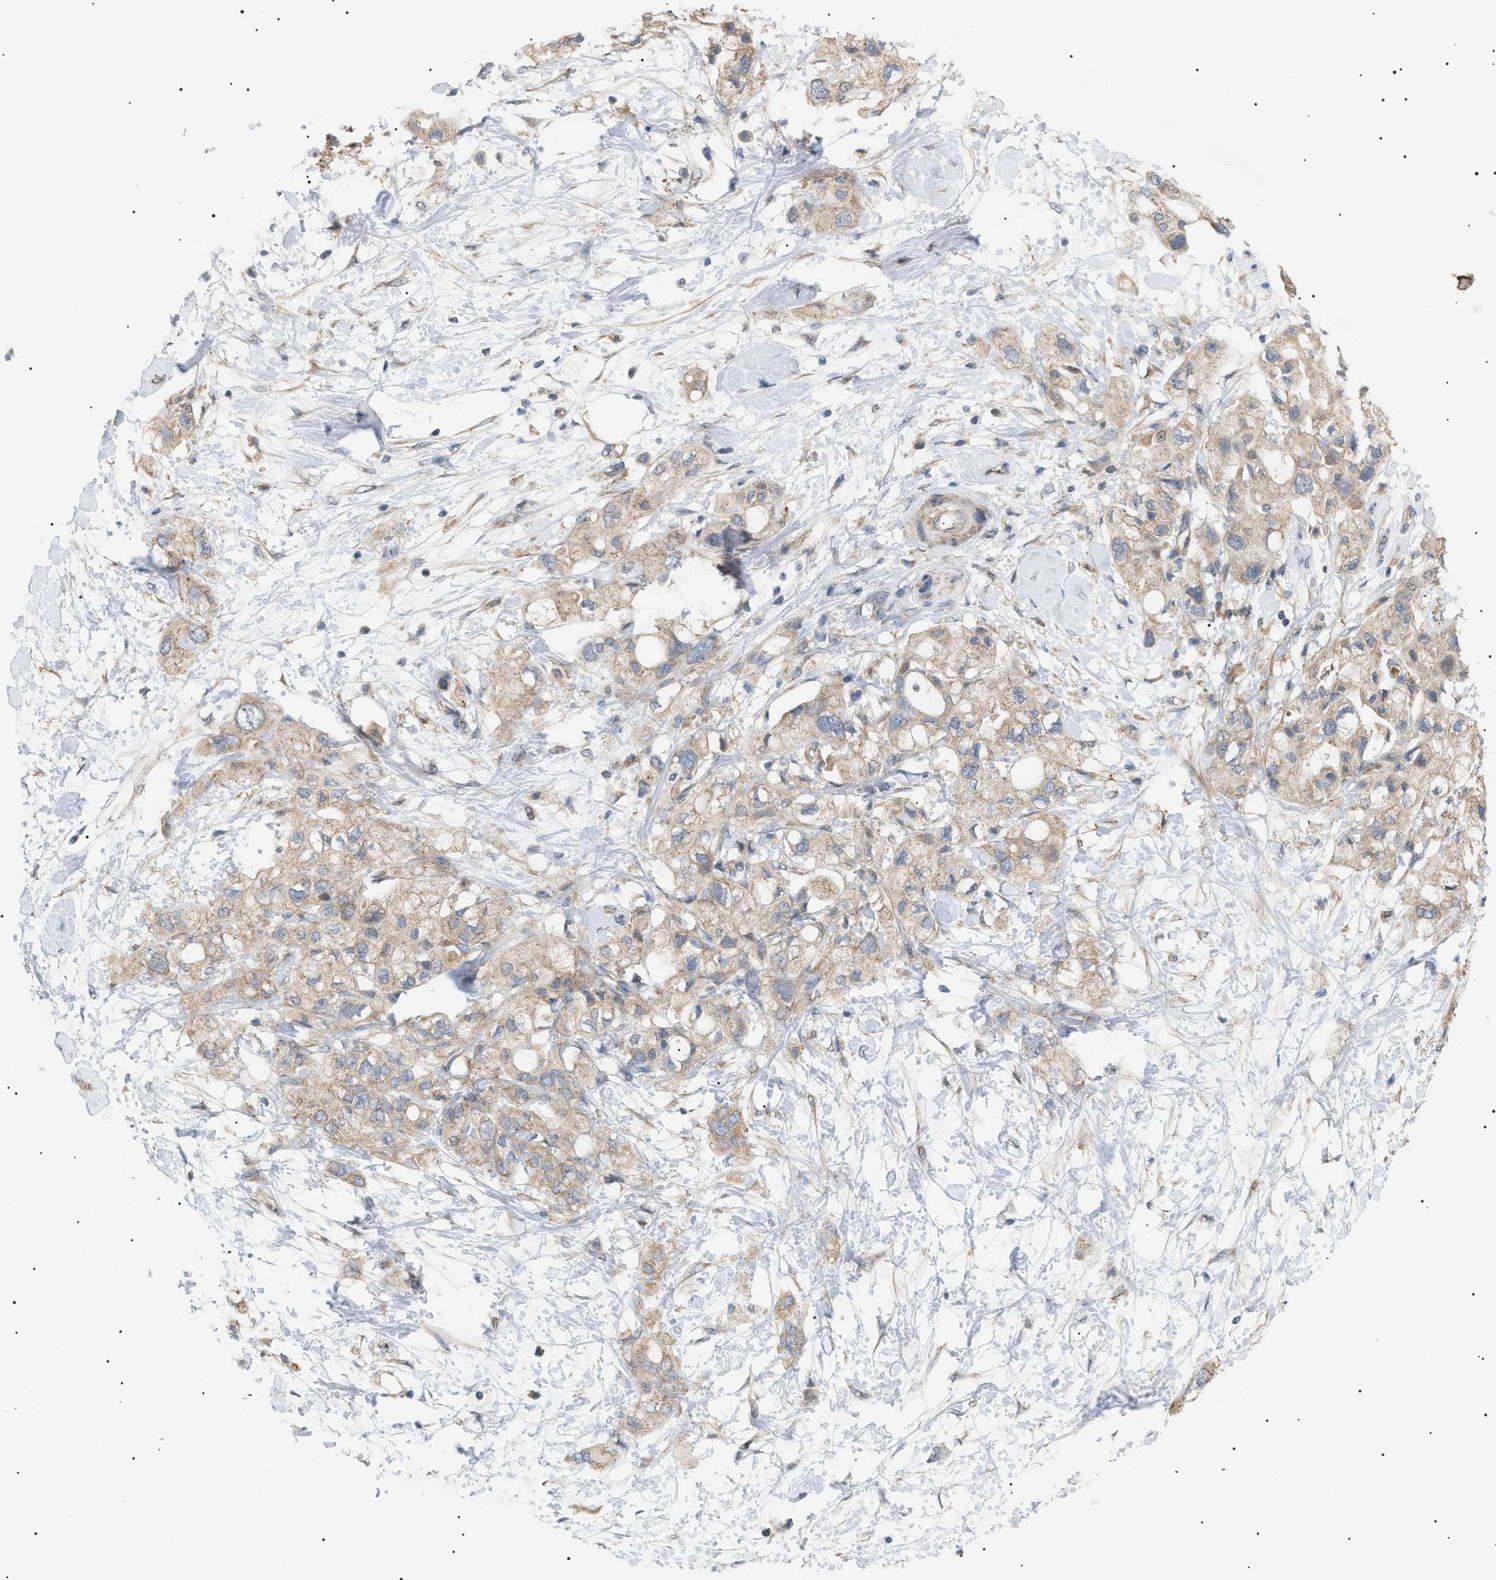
{"staining": {"intensity": "weak", "quantity": ">75%", "location": "cytoplasmic/membranous"}, "tissue": "pancreatic cancer", "cell_type": "Tumor cells", "image_type": "cancer", "snomed": [{"axis": "morphology", "description": "Adenocarcinoma, NOS"}, {"axis": "topography", "description": "Pancreas"}], "caption": "Tumor cells reveal low levels of weak cytoplasmic/membranous positivity in approximately >75% of cells in pancreatic cancer (adenocarcinoma).", "gene": "IRS2", "patient": {"sex": "female", "age": 56}}